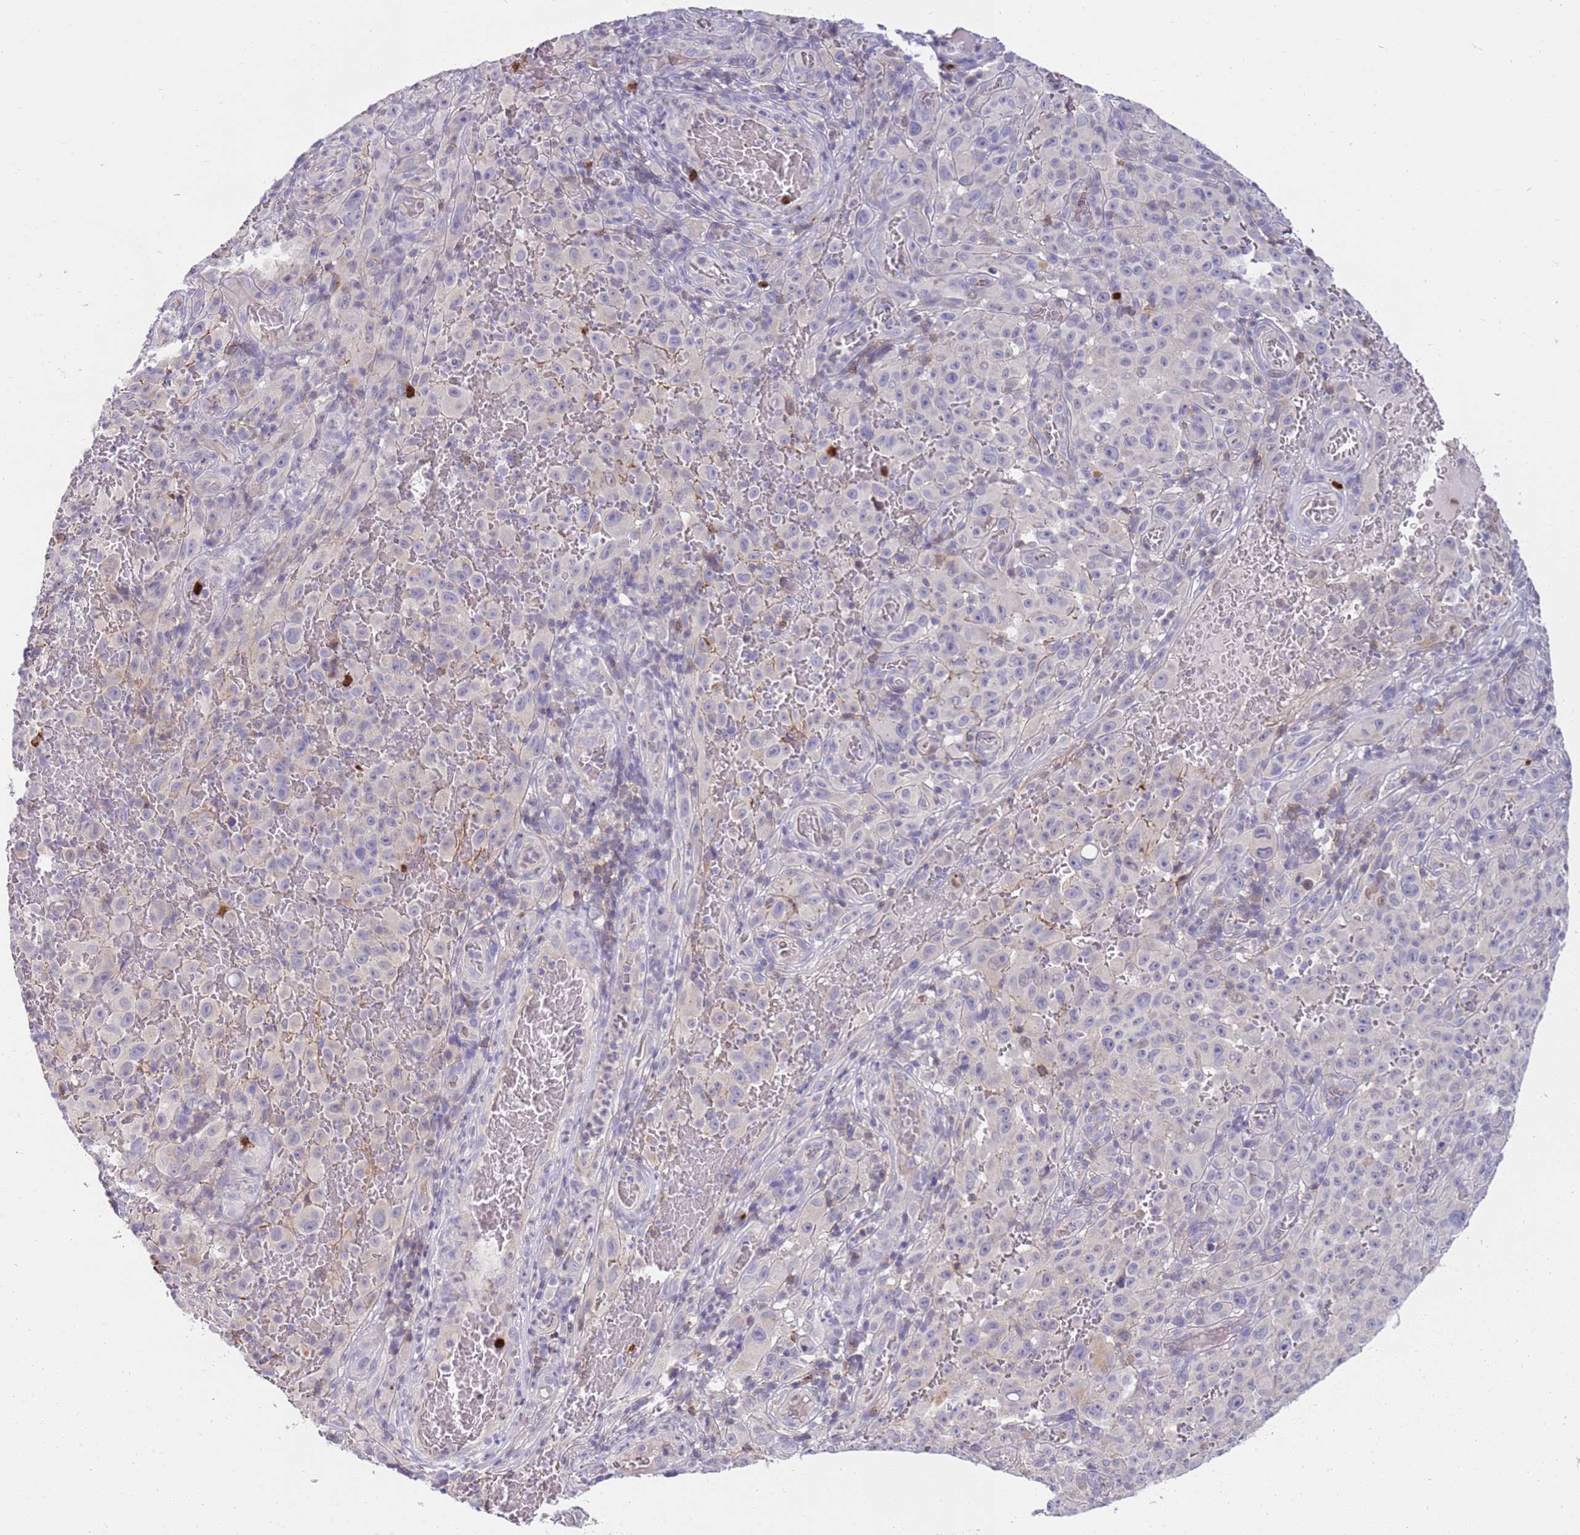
{"staining": {"intensity": "negative", "quantity": "none", "location": "none"}, "tissue": "melanoma", "cell_type": "Tumor cells", "image_type": "cancer", "snomed": [{"axis": "morphology", "description": "Malignant melanoma, NOS"}, {"axis": "topography", "description": "Skin"}], "caption": "There is no significant positivity in tumor cells of malignant melanoma. Nuclei are stained in blue.", "gene": "STK25", "patient": {"sex": "female", "age": 82}}